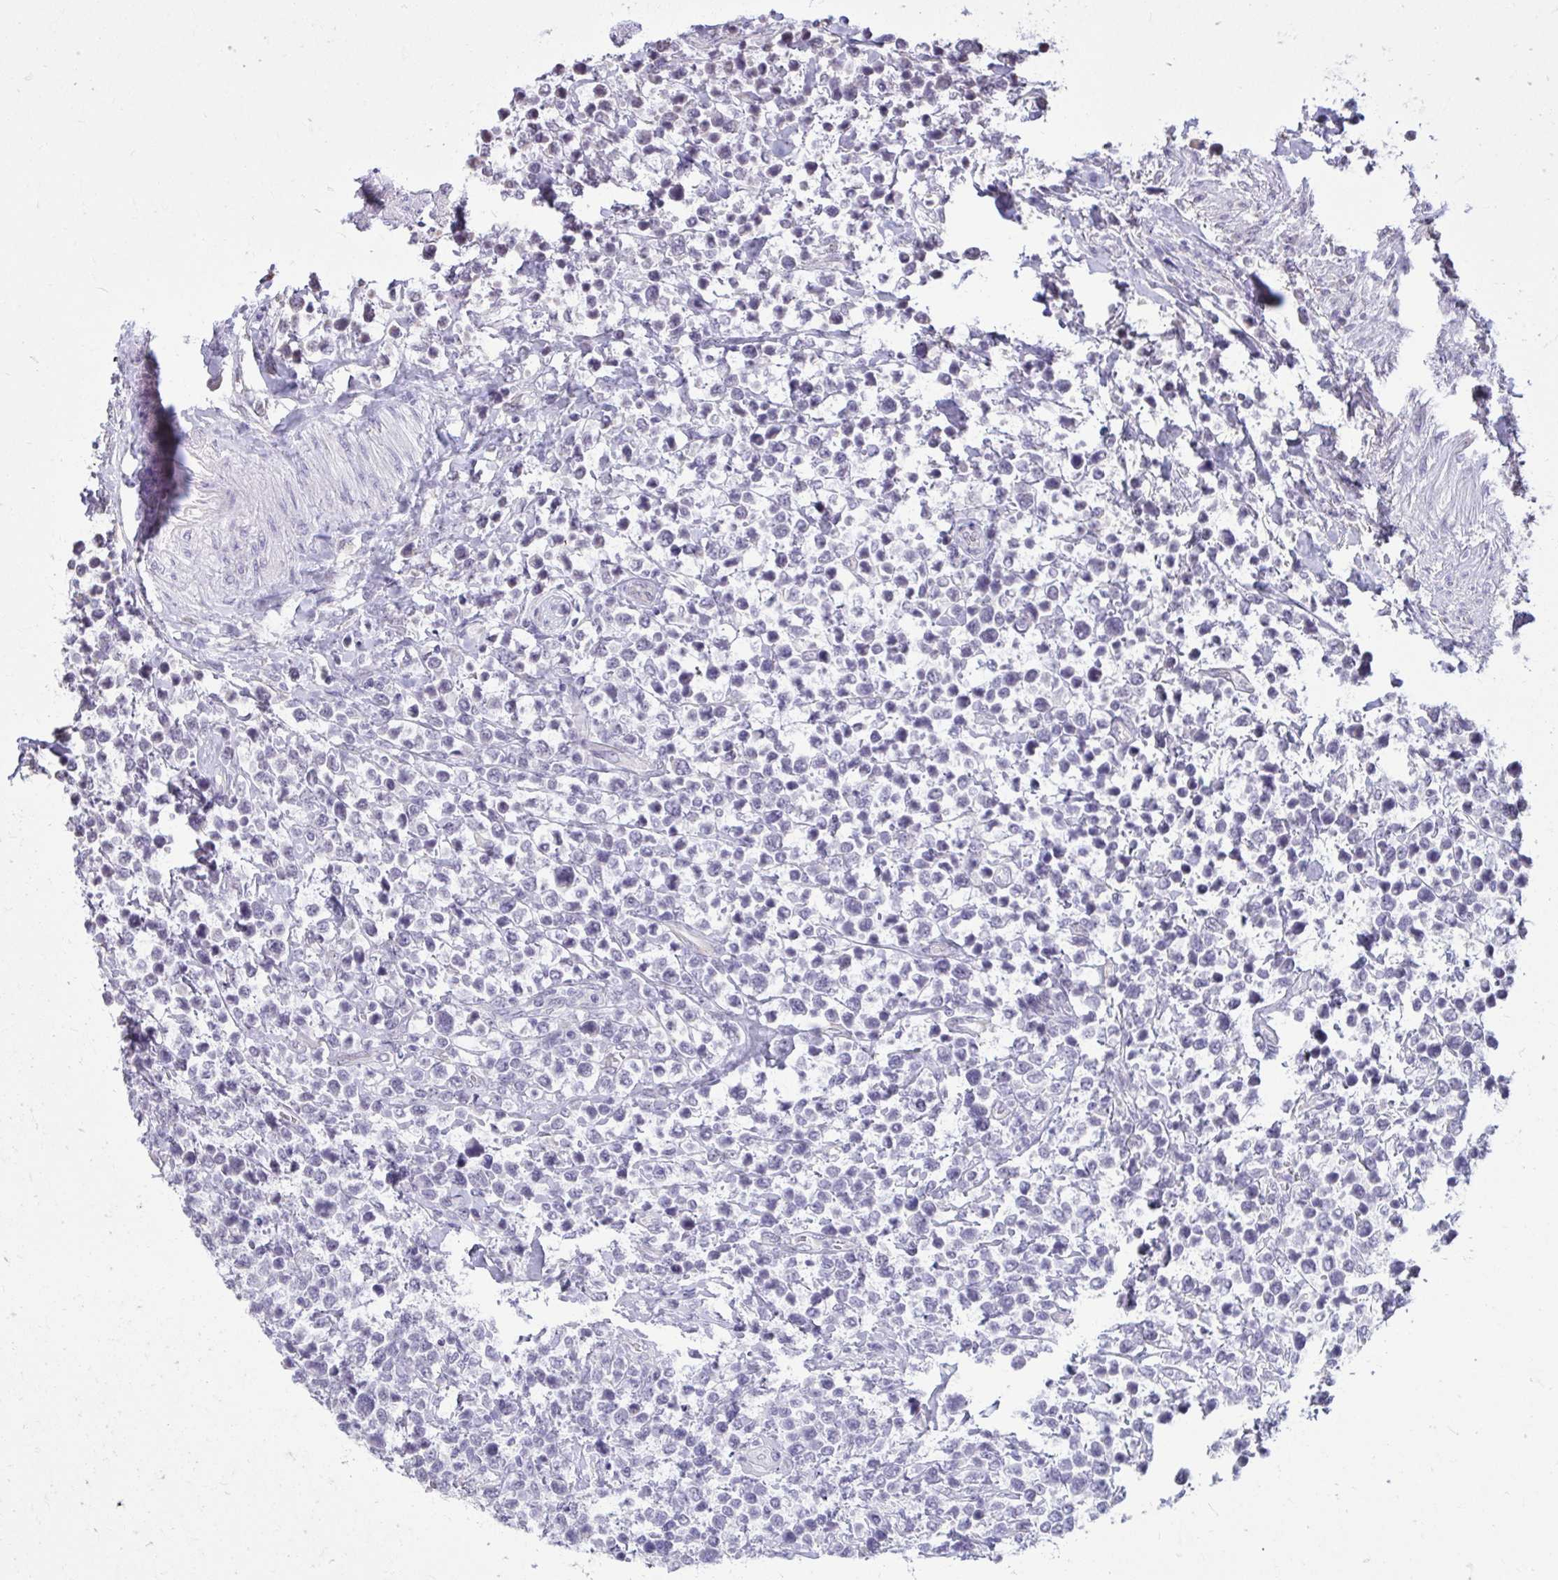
{"staining": {"intensity": "negative", "quantity": "none", "location": "none"}, "tissue": "lymphoma", "cell_type": "Tumor cells", "image_type": "cancer", "snomed": [{"axis": "morphology", "description": "Malignant lymphoma, non-Hodgkin's type, High grade"}, {"axis": "topography", "description": "Soft tissue"}], "caption": "This is an immunohistochemistry (IHC) micrograph of lymphoma. There is no staining in tumor cells.", "gene": "NPPA", "patient": {"sex": "female", "age": 56}}